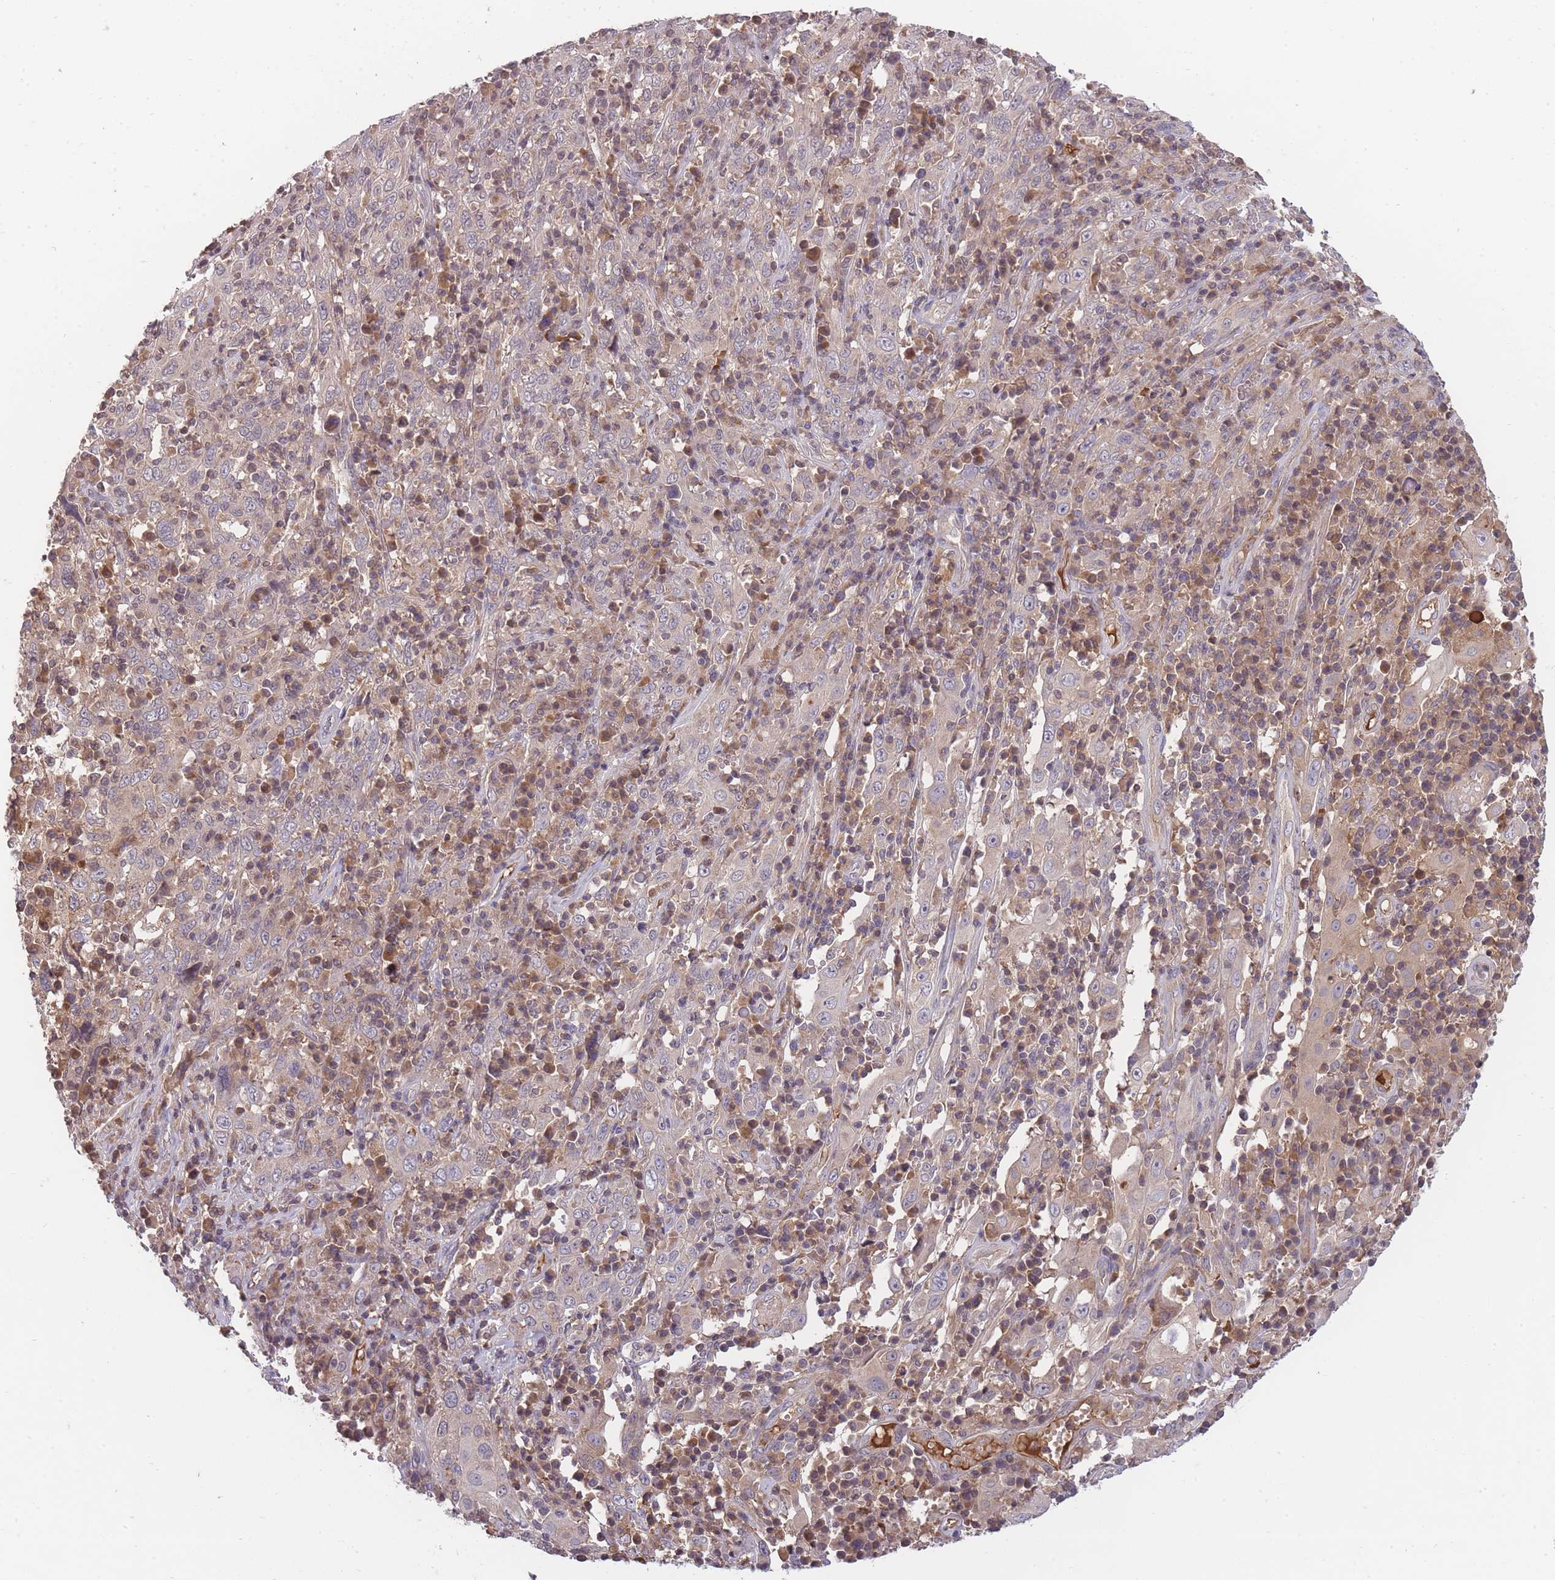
{"staining": {"intensity": "weak", "quantity": "<25%", "location": "cytoplasmic/membranous"}, "tissue": "cervical cancer", "cell_type": "Tumor cells", "image_type": "cancer", "snomed": [{"axis": "morphology", "description": "Squamous cell carcinoma, NOS"}, {"axis": "topography", "description": "Cervix"}], "caption": "Cervical cancer (squamous cell carcinoma) stained for a protein using immunohistochemistry displays no positivity tumor cells.", "gene": "RALGDS", "patient": {"sex": "female", "age": 46}}